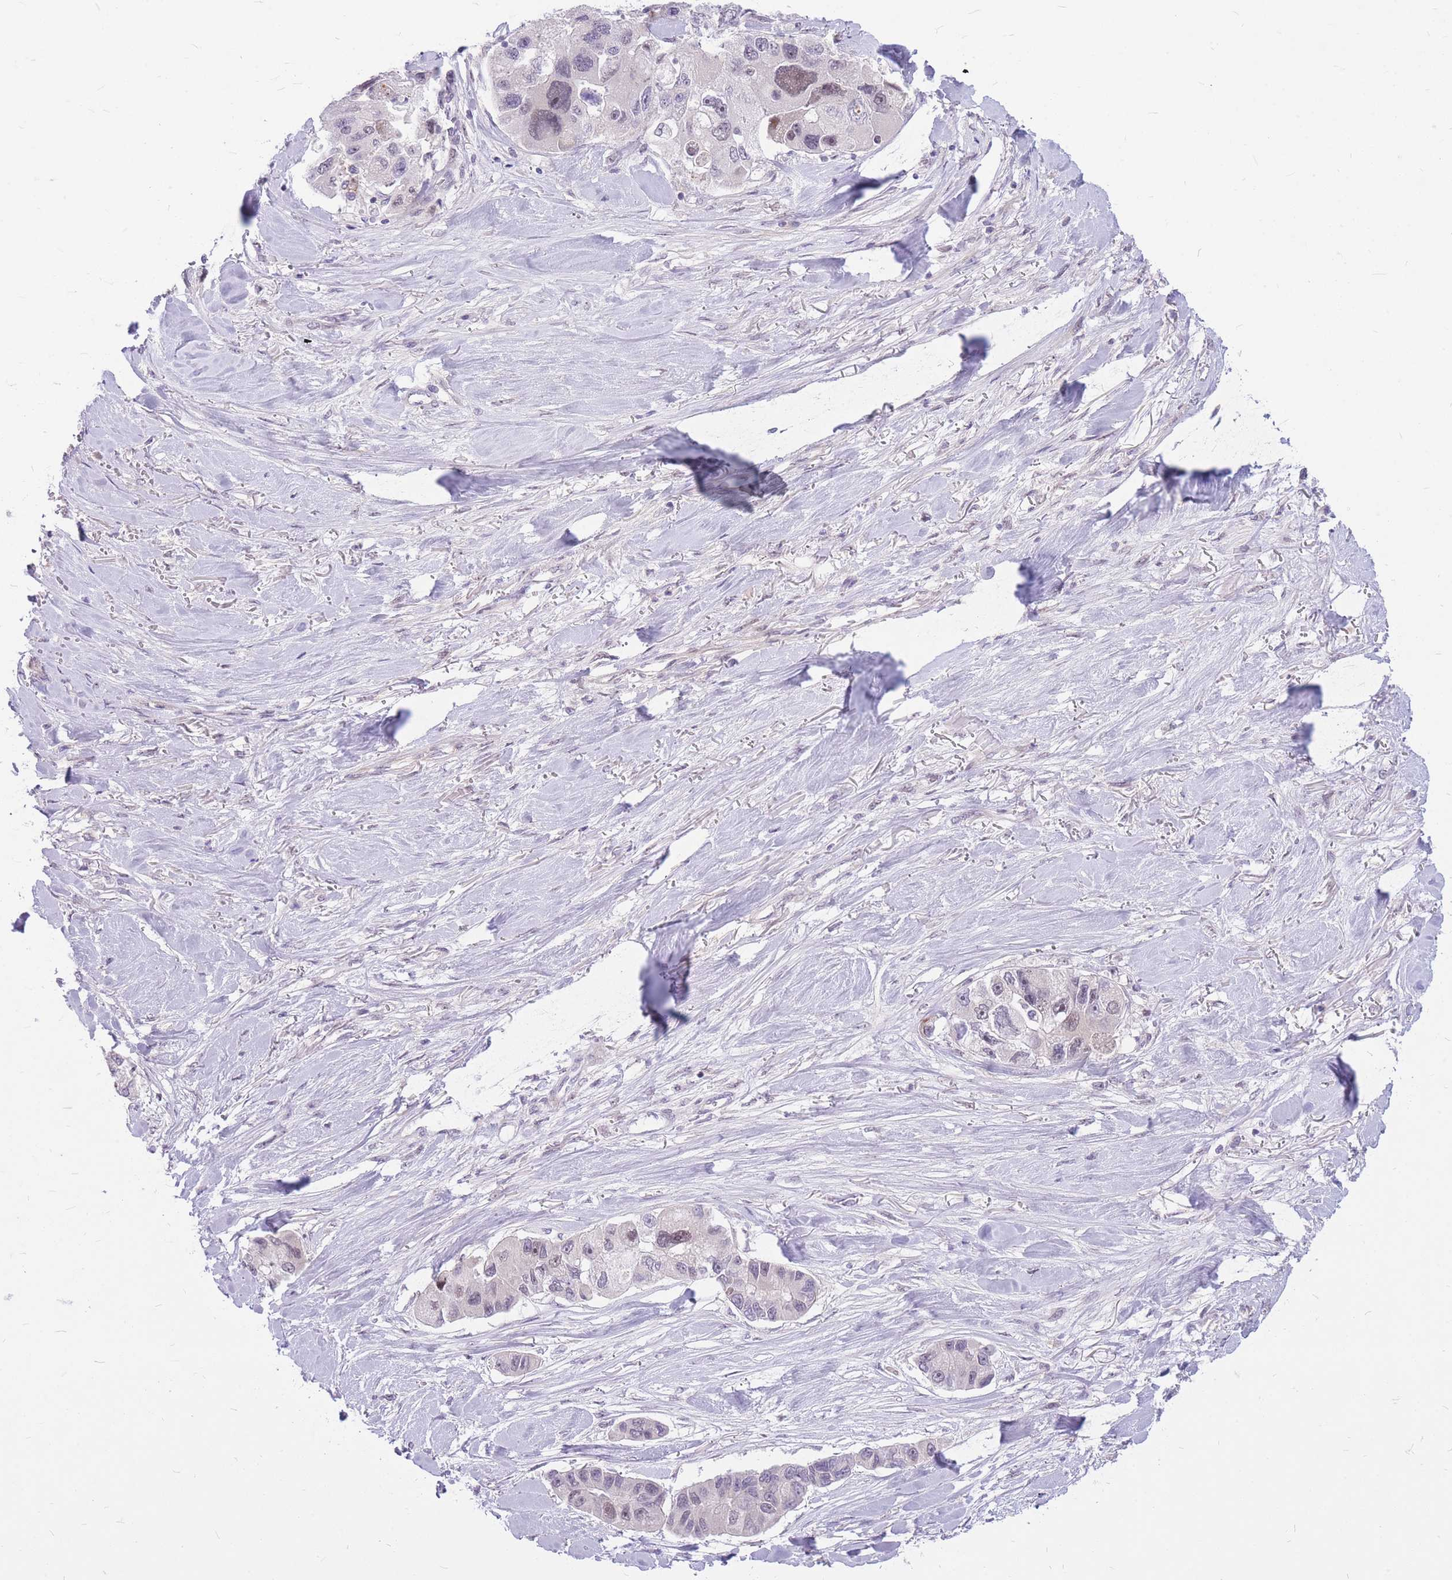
{"staining": {"intensity": "negative", "quantity": "none", "location": "none"}, "tissue": "lung cancer", "cell_type": "Tumor cells", "image_type": "cancer", "snomed": [{"axis": "morphology", "description": "Adenocarcinoma, NOS"}, {"axis": "topography", "description": "Lung"}], "caption": "This micrograph is of adenocarcinoma (lung) stained with immunohistochemistry to label a protein in brown with the nuclei are counter-stained blue. There is no positivity in tumor cells.", "gene": "ERCC2", "patient": {"sex": "female", "age": 54}}